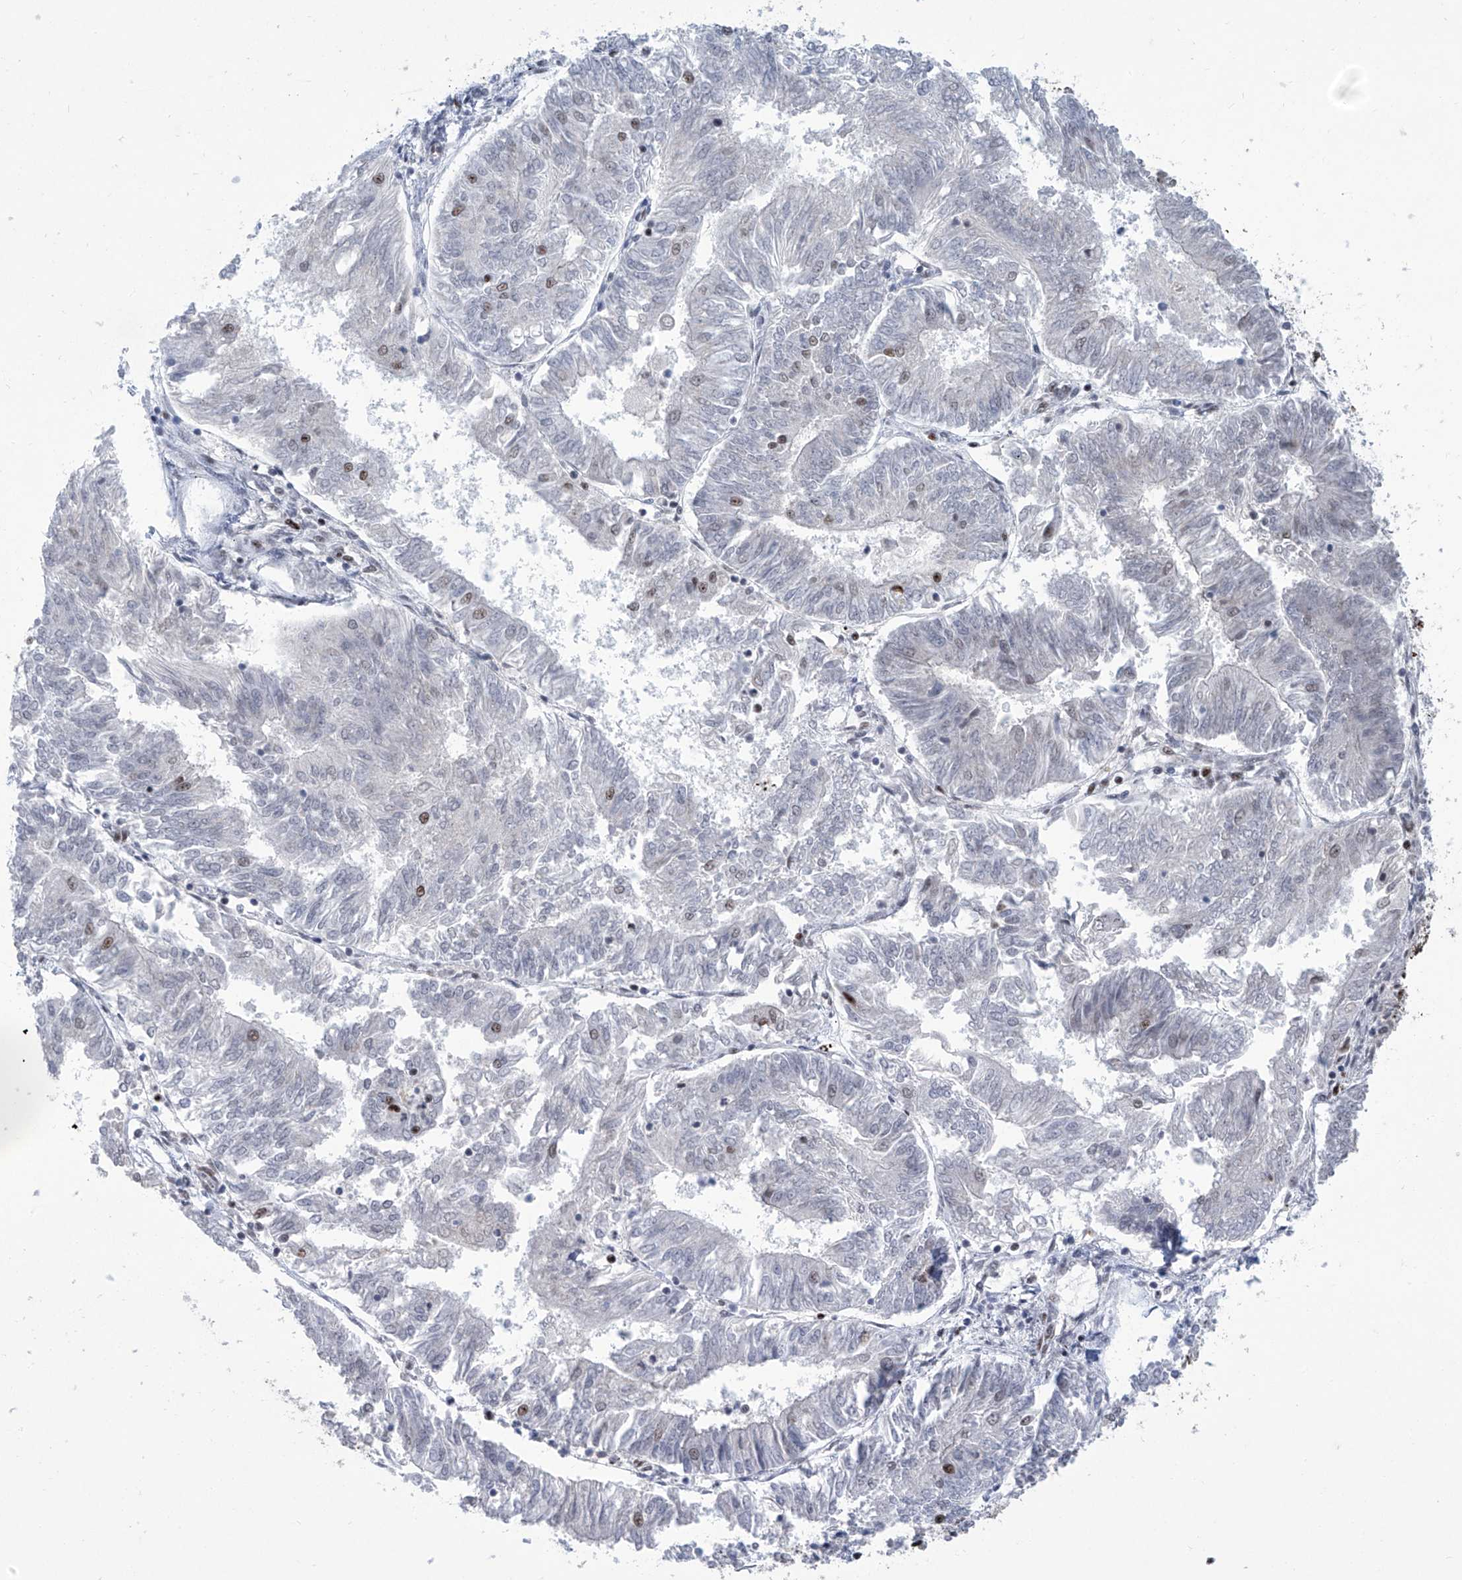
{"staining": {"intensity": "weak", "quantity": "<25%", "location": "nuclear"}, "tissue": "endometrial cancer", "cell_type": "Tumor cells", "image_type": "cancer", "snomed": [{"axis": "morphology", "description": "Adenocarcinoma, NOS"}, {"axis": "topography", "description": "Endometrium"}], "caption": "Tumor cells show no significant expression in endometrial adenocarcinoma.", "gene": "FBXL4", "patient": {"sex": "female", "age": 58}}